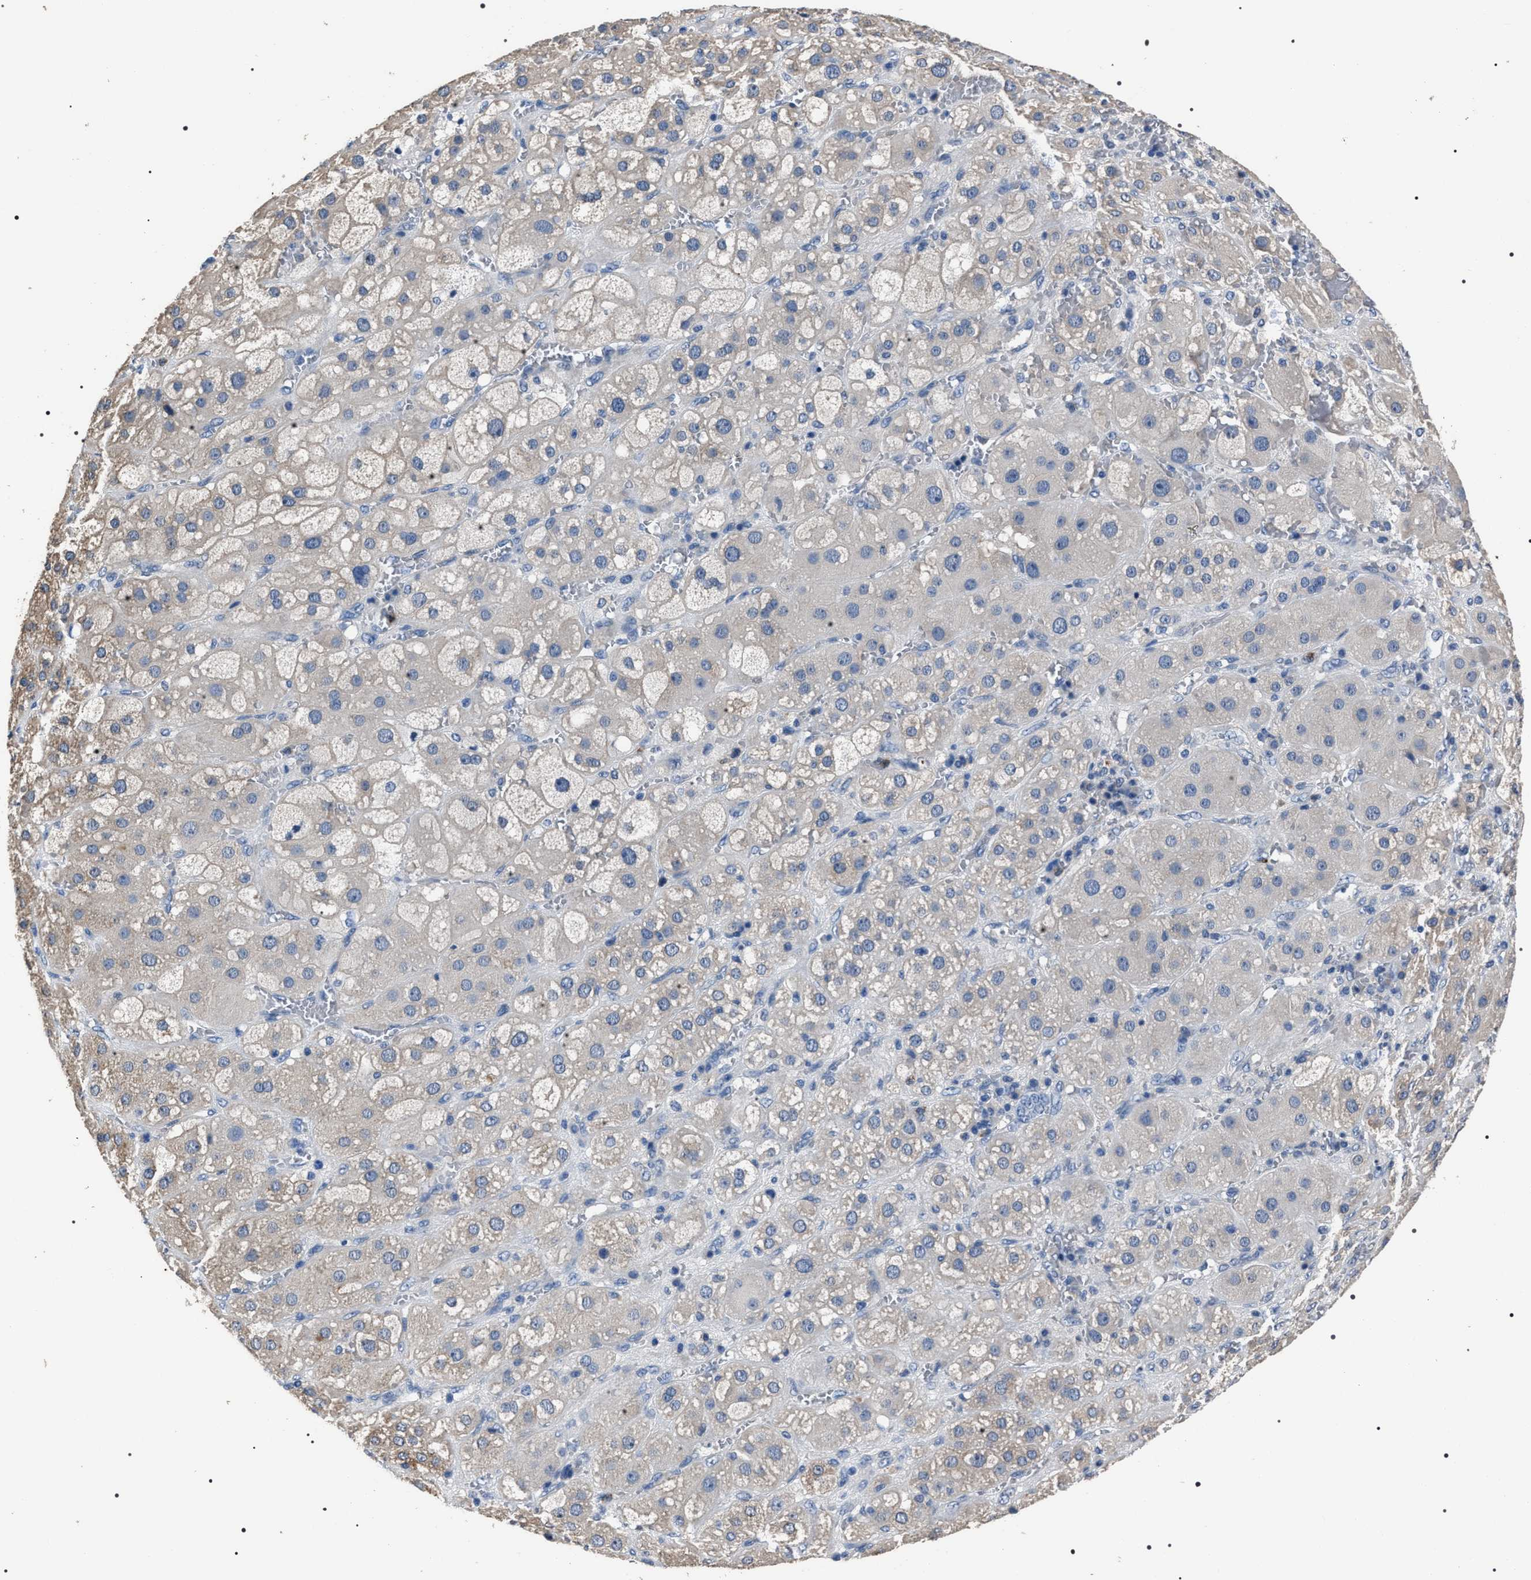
{"staining": {"intensity": "moderate", "quantity": "25%-75%", "location": "cytoplasmic/membranous"}, "tissue": "adrenal gland", "cell_type": "Glandular cells", "image_type": "normal", "snomed": [{"axis": "morphology", "description": "Normal tissue, NOS"}, {"axis": "topography", "description": "Adrenal gland"}], "caption": "Immunohistochemical staining of normal human adrenal gland reveals 25%-75% levels of moderate cytoplasmic/membranous protein expression in about 25%-75% of glandular cells. (Brightfield microscopy of DAB IHC at high magnification).", "gene": "TRIM54", "patient": {"sex": "female", "age": 47}}